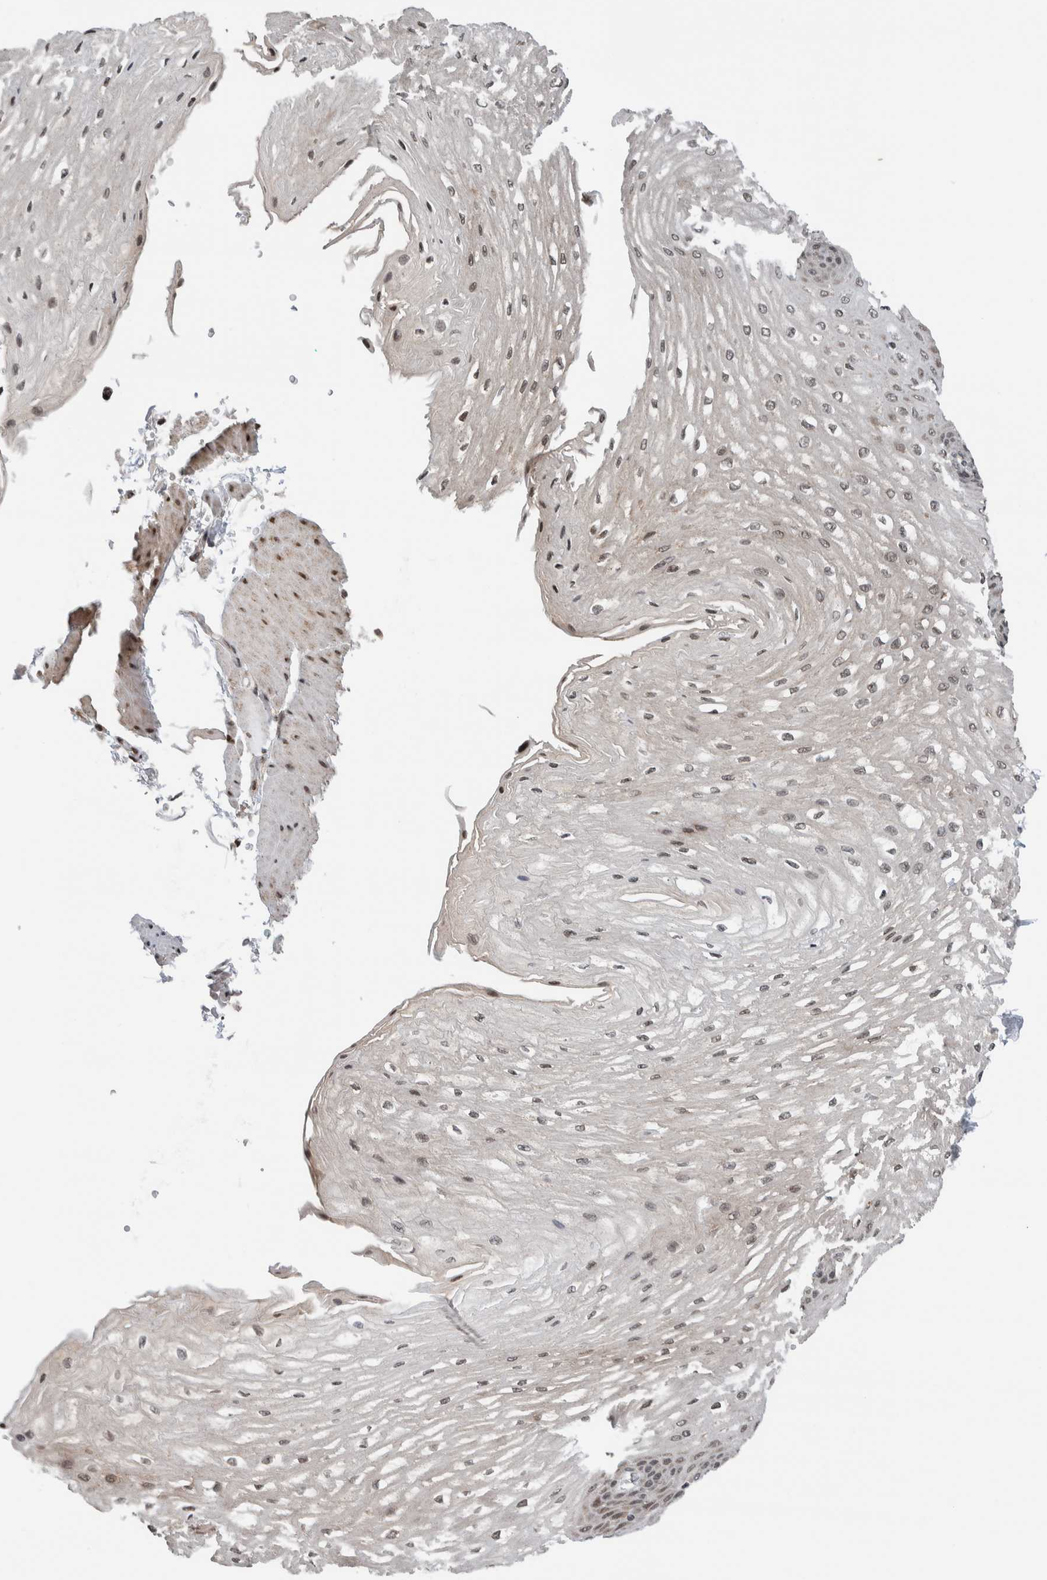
{"staining": {"intensity": "moderate", "quantity": ">75%", "location": "nuclear"}, "tissue": "esophagus", "cell_type": "Squamous epithelial cells", "image_type": "normal", "snomed": [{"axis": "morphology", "description": "Normal tissue, NOS"}, {"axis": "topography", "description": "Esophagus"}], "caption": "Squamous epithelial cells show moderate nuclear expression in approximately >75% of cells in benign esophagus. (IHC, brightfield microscopy, high magnification).", "gene": "NPLOC4", "patient": {"sex": "male", "age": 54}}